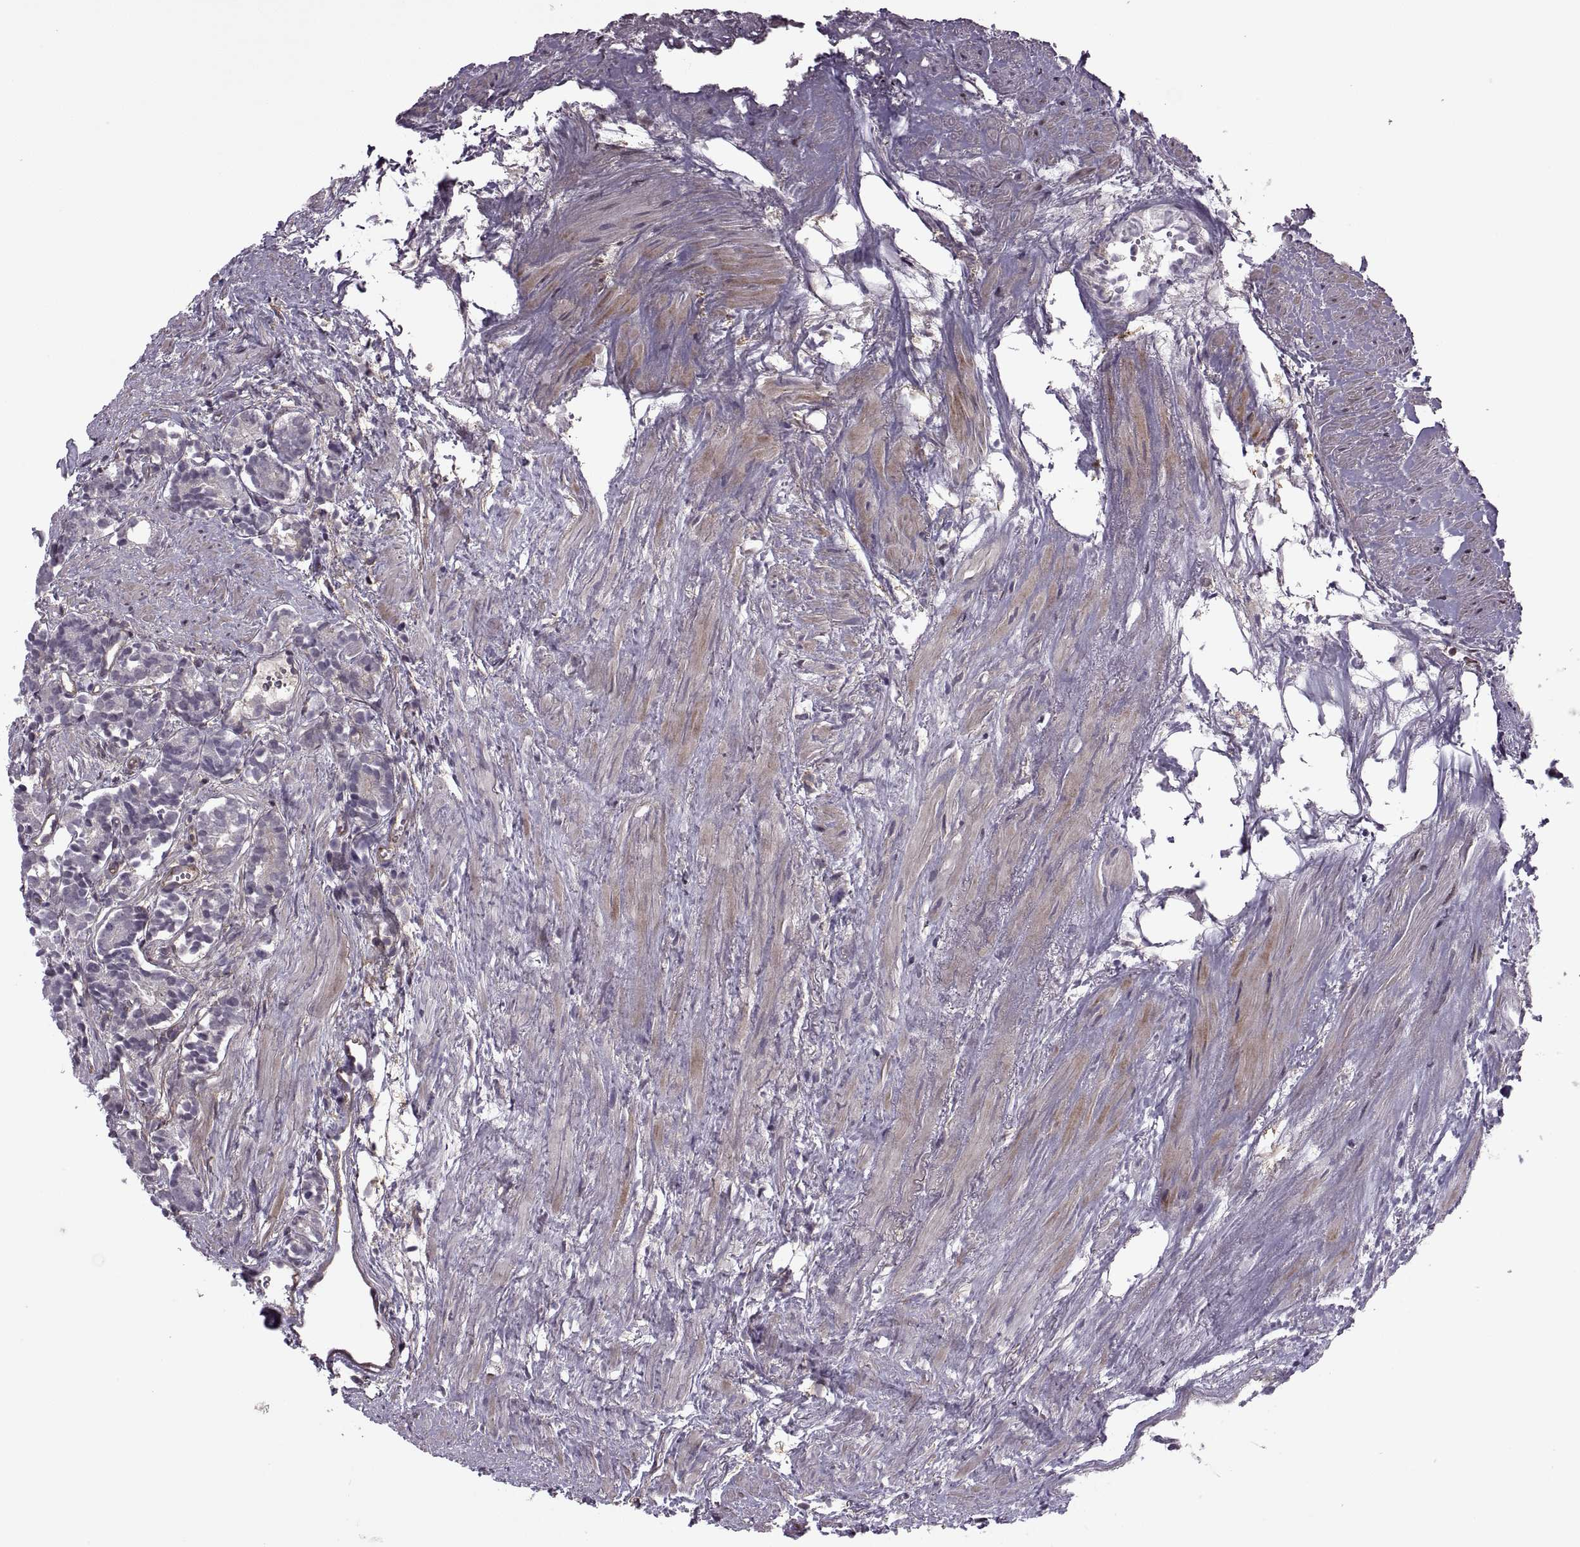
{"staining": {"intensity": "negative", "quantity": "none", "location": "none"}, "tissue": "prostate cancer", "cell_type": "Tumor cells", "image_type": "cancer", "snomed": [{"axis": "morphology", "description": "Adenocarcinoma, High grade"}, {"axis": "topography", "description": "Prostate"}], "caption": "This is a histopathology image of immunohistochemistry staining of prostate cancer (adenocarcinoma (high-grade)), which shows no positivity in tumor cells.", "gene": "ODF3", "patient": {"sex": "male", "age": 84}}